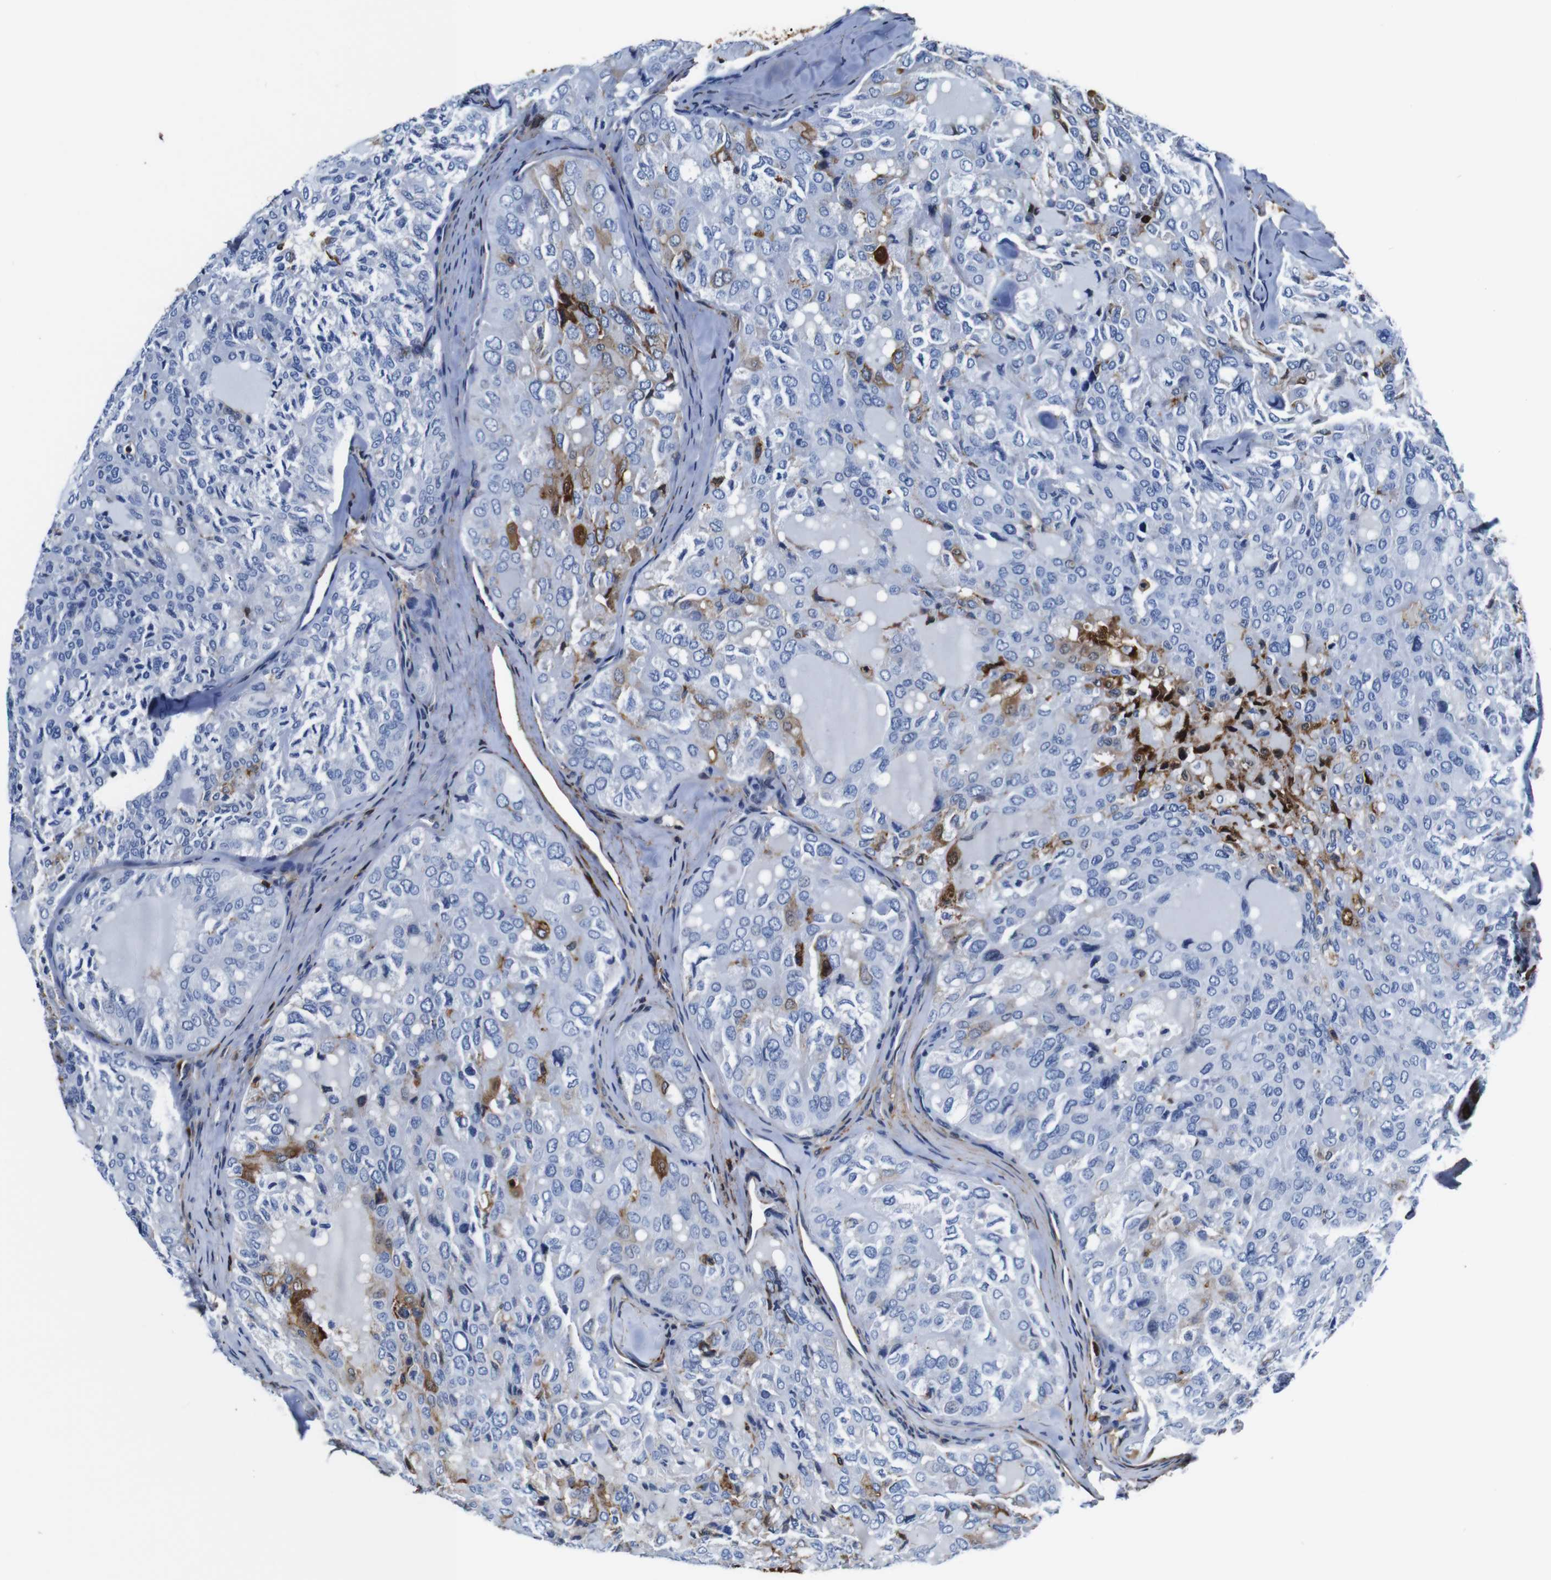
{"staining": {"intensity": "negative", "quantity": "none", "location": "none"}, "tissue": "thyroid cancer", "cell_type": "Tumor cells", "image_type": "cancer", "snomed": [{"axis": "morphology", "description": "Follicular adenoma carcinoma, NOS"}, {"axis": "topography", "description": "Thyroid gland"}], "caption": "Thyroid cancer was stained to show a protein in brown. There is no significant expression in tumor cells. (Stains: DAB IHC with hematoxylin counter stain, Microscopy: brightfield microscopy at high magnification).", "gene": "ANXA1", "patient": {"sex": "male", "age": 75}}